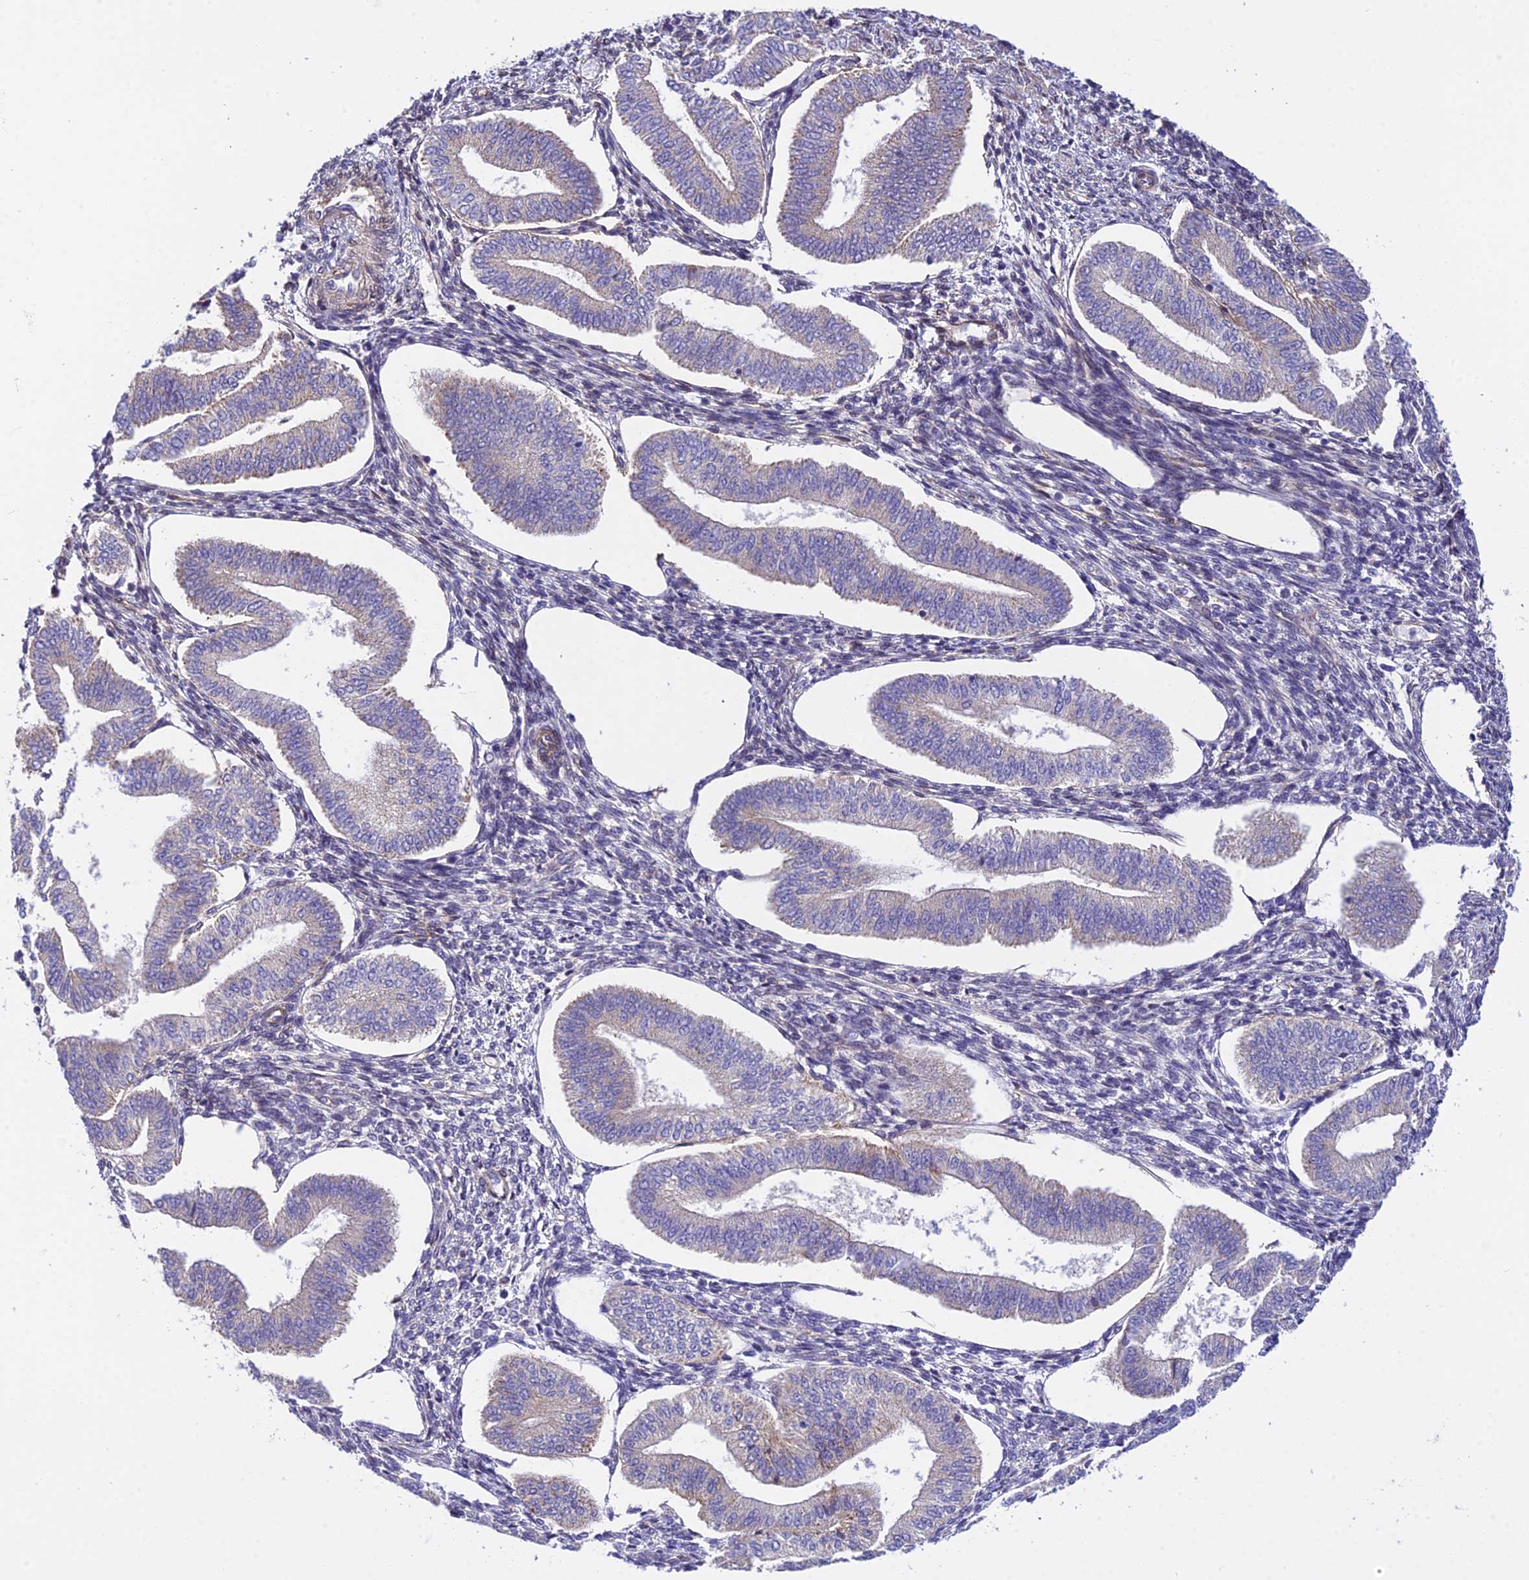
{"staining": {"intensity": "negative", "quantity": "none", "location": "none"}, "tissue": "endometrium", "cell_type": "Cells in endometrial stroma", "image_type": "normal", "snomed": [{"axis": "morphology", "description": "Normal tissue, NOS"}, {"axis": "topography", "description": "Endometrium"}], "caption": "High magnification brightfield microscopy of benign endometrium stained with DAB (brown) and counterstained with hematoxylin (blue): cells in endometrial stroma show no significant staining. The staining was performed using DAB (3,3'-diaminobenzidine) to visualize the protein expression in brown, while the nuclei were stained in blue with hematoxylin (Magnification: 20x).", "gene": "TRIM43B", "patient": {"sex": "female", "age": 34}}